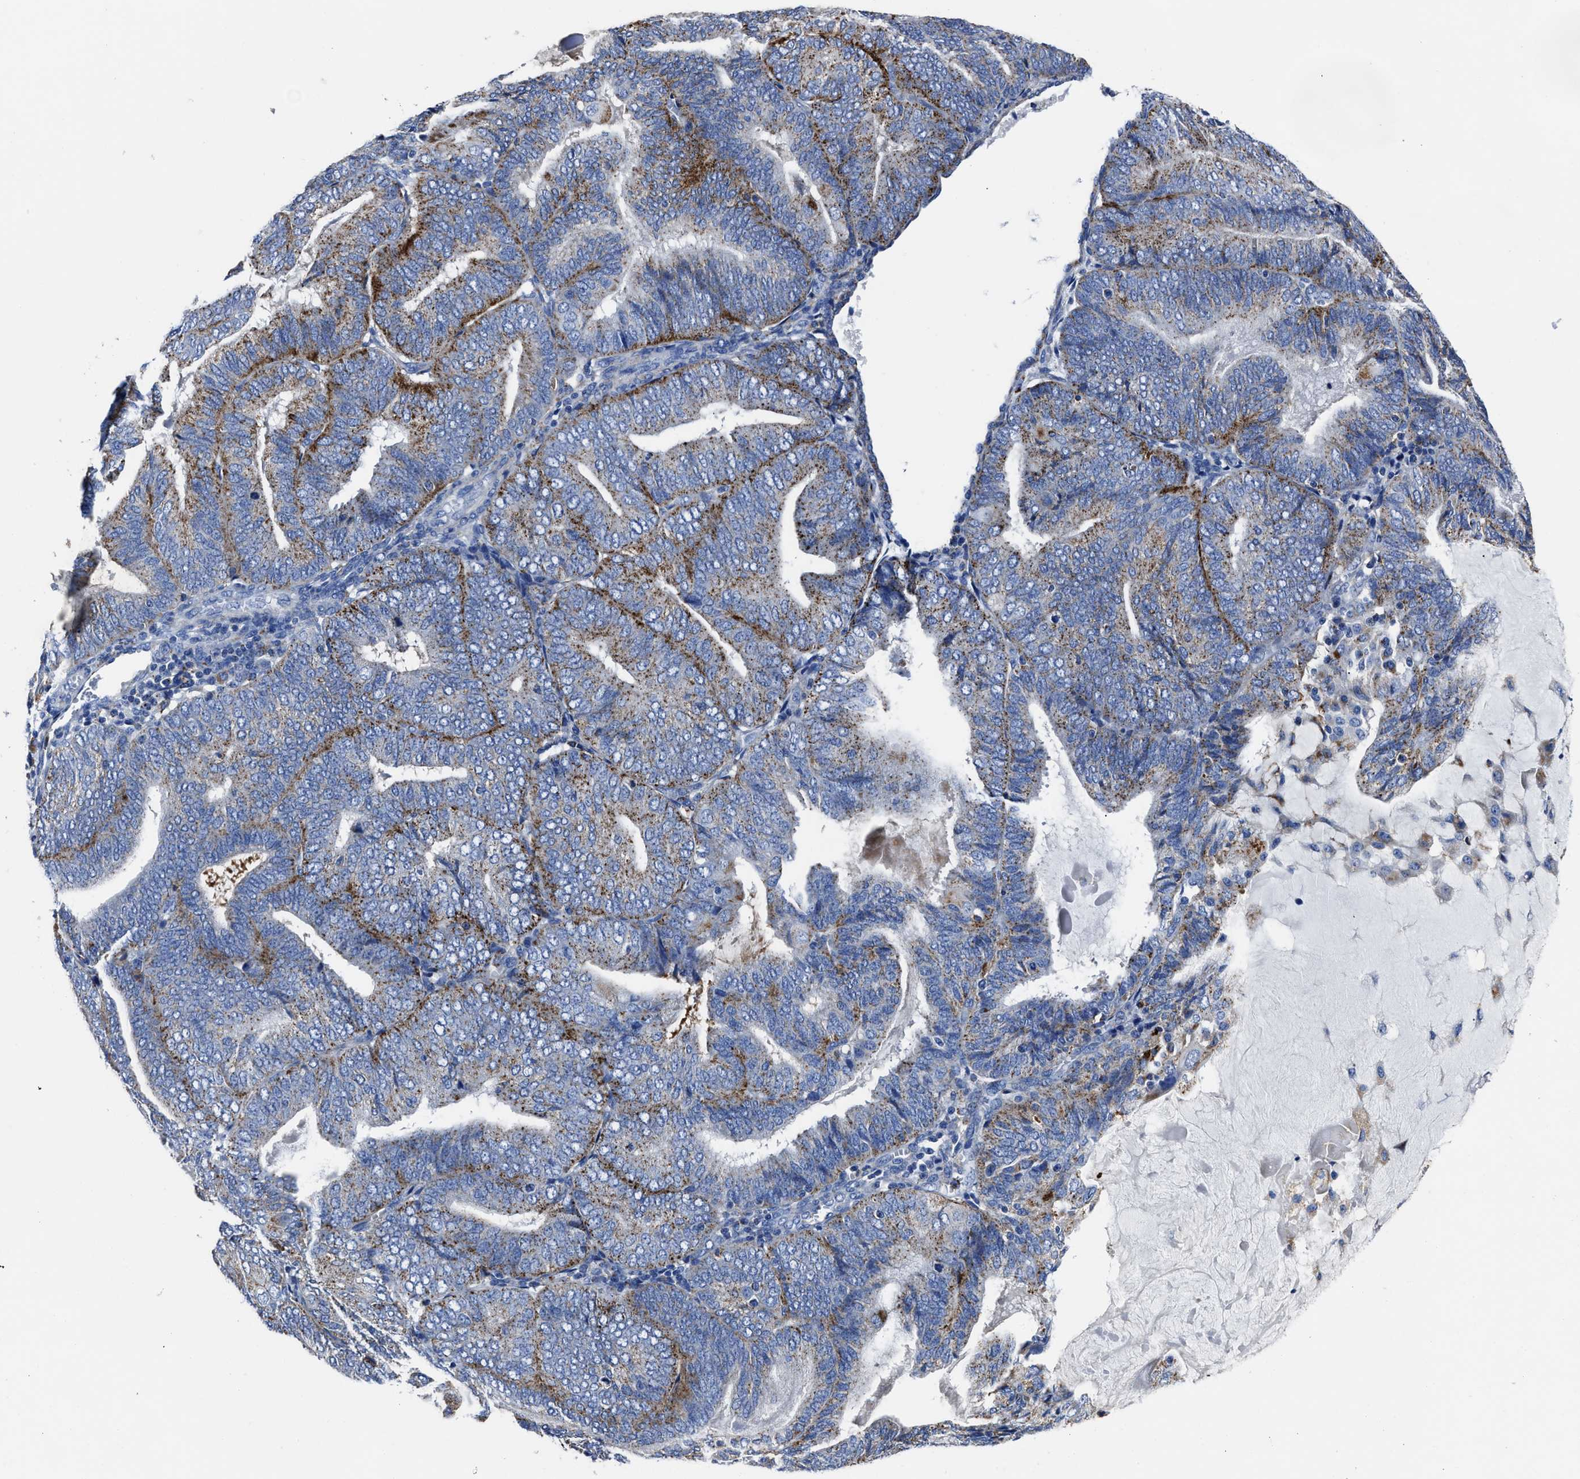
{"staining": {"intensity": "moderate", "quantity": ">75%", "location": "cytoplasmic/membranous"}, "tissue": "endometrial cancer", "cell_type": "Tumor cells", "image_type": "cancer", "snomed": [{"axis": "morphology", "description": "Adenocarcinoma, NOS"}, {"axis": "topography", "description": "Endometrium"}], "caption": "Adenocarcinoma (endometrial) was stained to show a protein in brown. There is medium levels of moderate cytoplasmic/membranous expression in about >75% of tumor cells.", "gene": "LAMTOR4", "patient": {"sex": "female", "age": 81}}